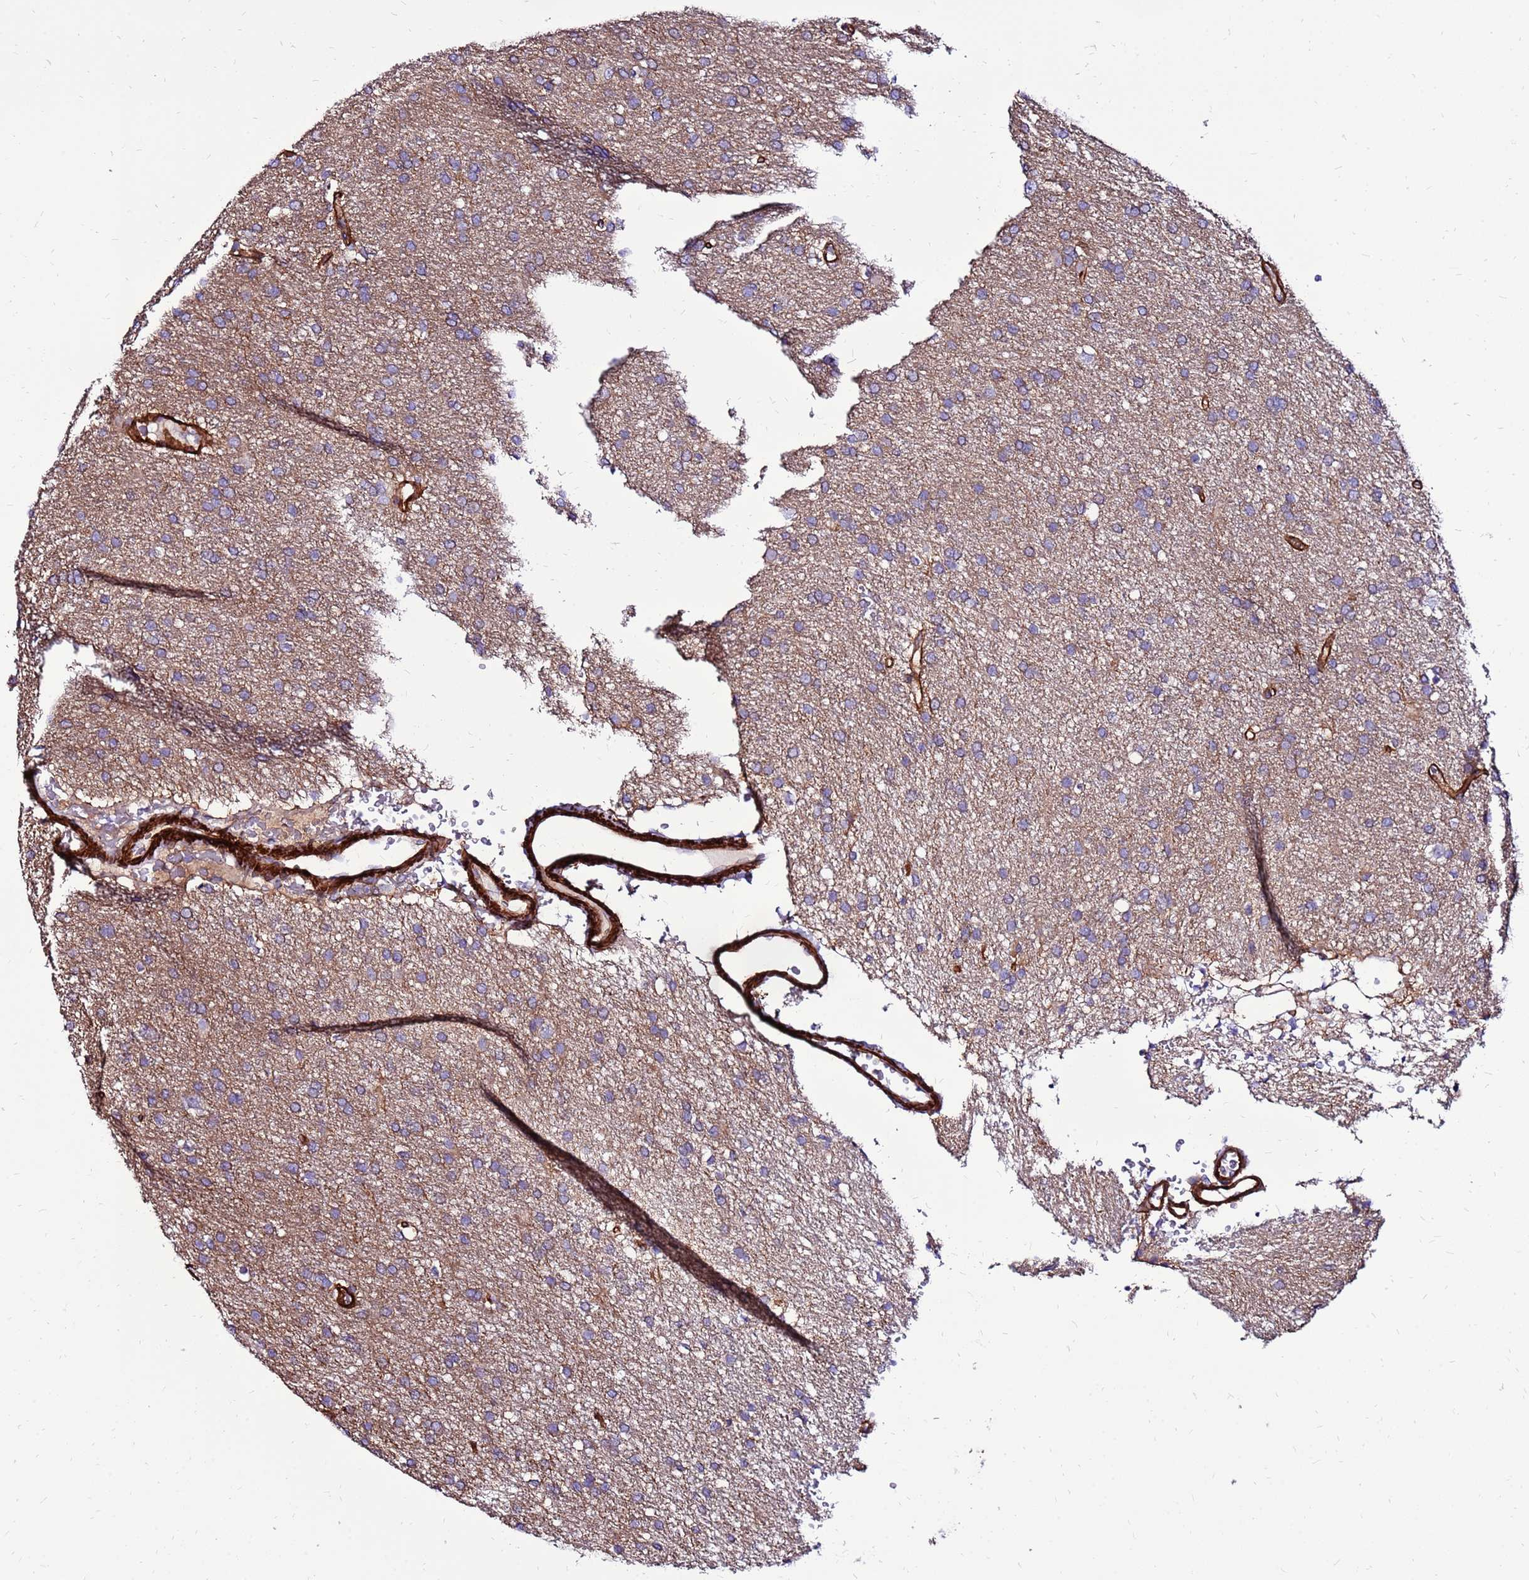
{"staining": {"intensity": "weak", "quantity": "25%-75%", "location": "cytoplasmic/membranous"}, "tissue": "glioma", "cell_type": "Tumor cells", "image_type": "cancer", "snomed": [{"axis": "morphology", "description": "Glioma, malignant, High grade"}, {"axis": "topography", "description": "Brain"}], "caption": "The immunohistochemical stain shows weak cytoplasmic/membranous staining in tumor cells of glioma tissue.", "gene": "EI24", "patient": {"sex": "male", "age": 72}}